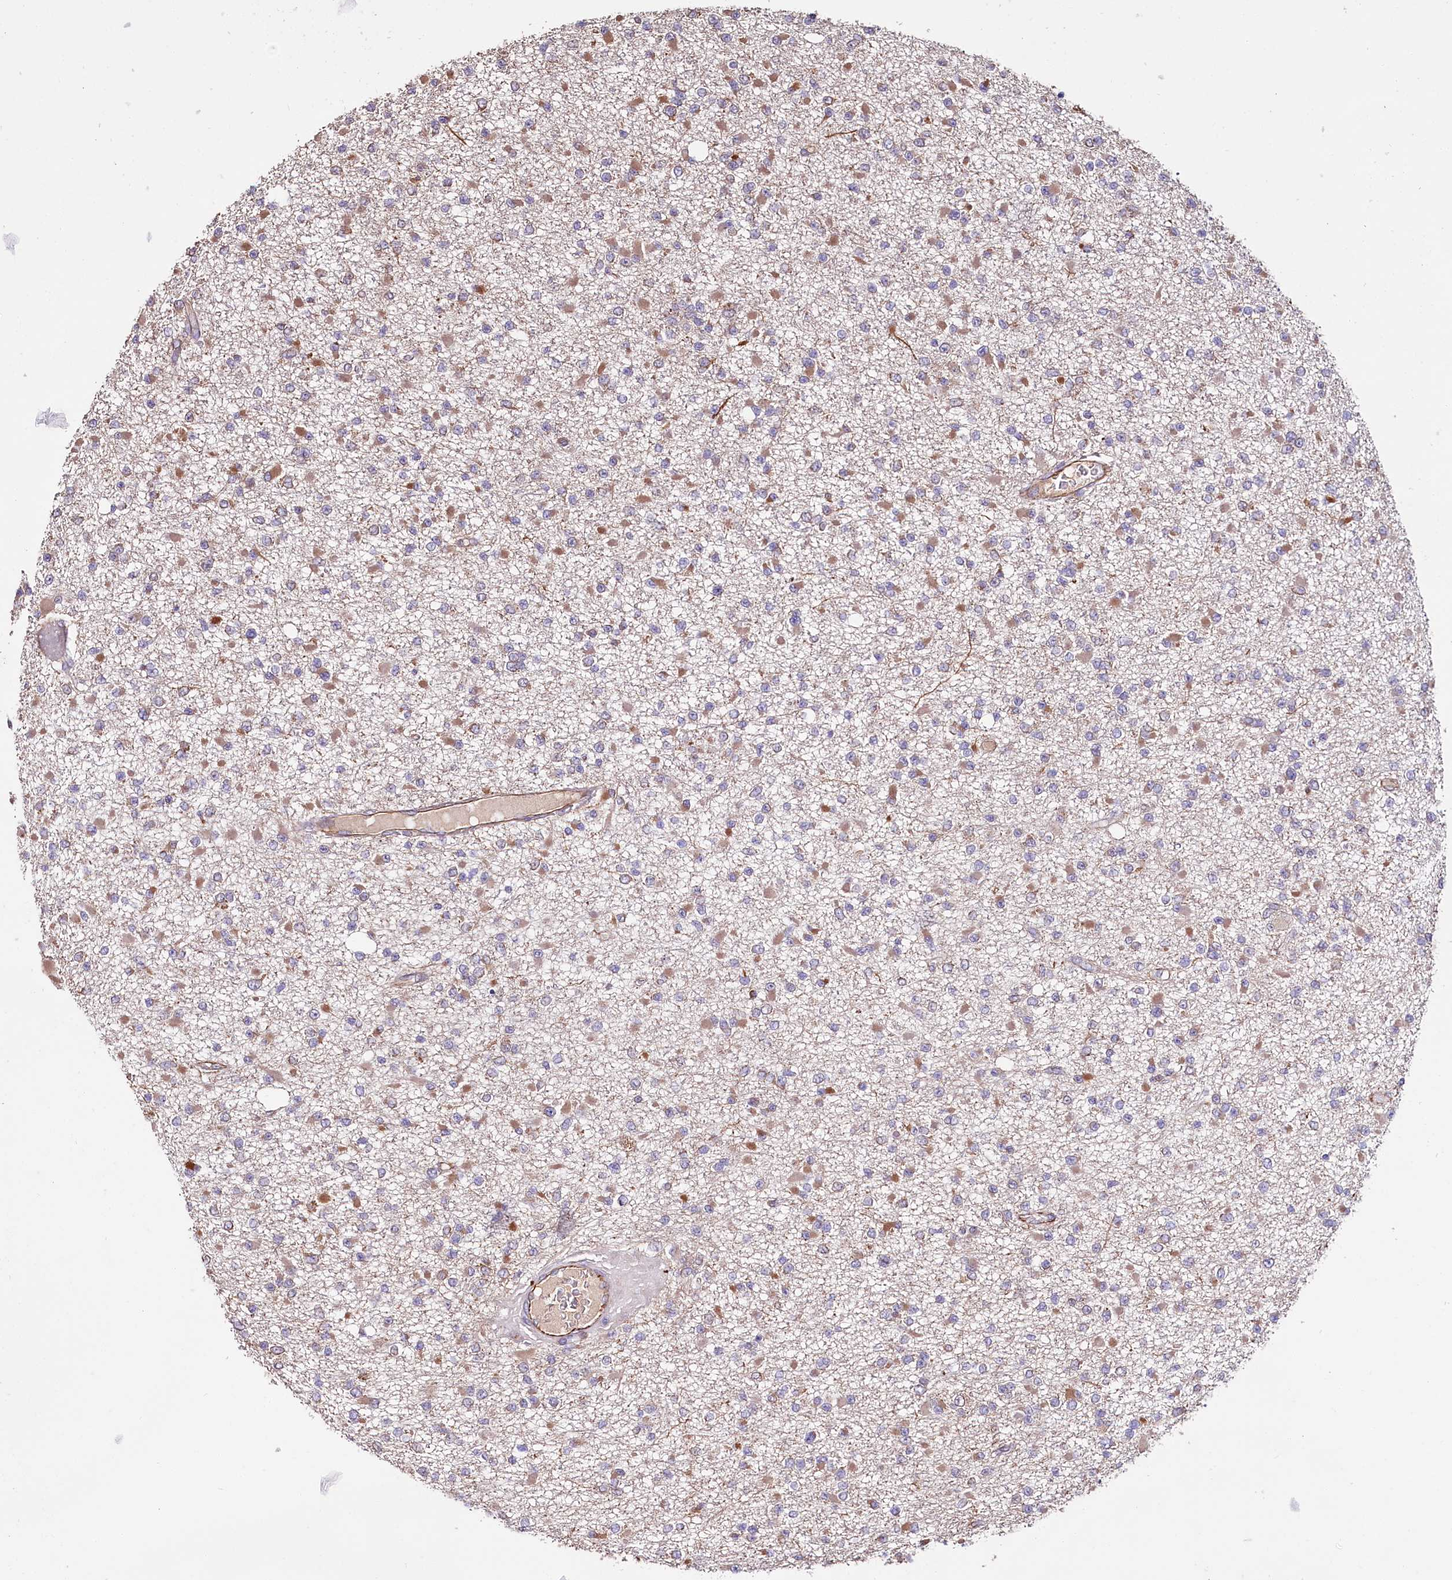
{"staining": {"intensity": "moderate", "quantity": "<25%", "location": "cytoplasmic/membranous"}, "tissue": "glioma", "cell_type": "Tumor cells", "image_type": "cancer", "snomed": [{"axis": "morphology", "description": "Glioma, malignant, Low grade"}, {"axis": "topography", "description": "Brain"}], "caption": "An image of malignant low-grade glioma stained for a protein demonstrates moderate cytoplasmic/membranous brown staining in tumor cells. Using DAB (brown) and hematoxylin (blue) stains, captured at high magnification using brightfield microscopy.", "gene": "TTC12", "patient": {"sex": "female", "age": 22}}